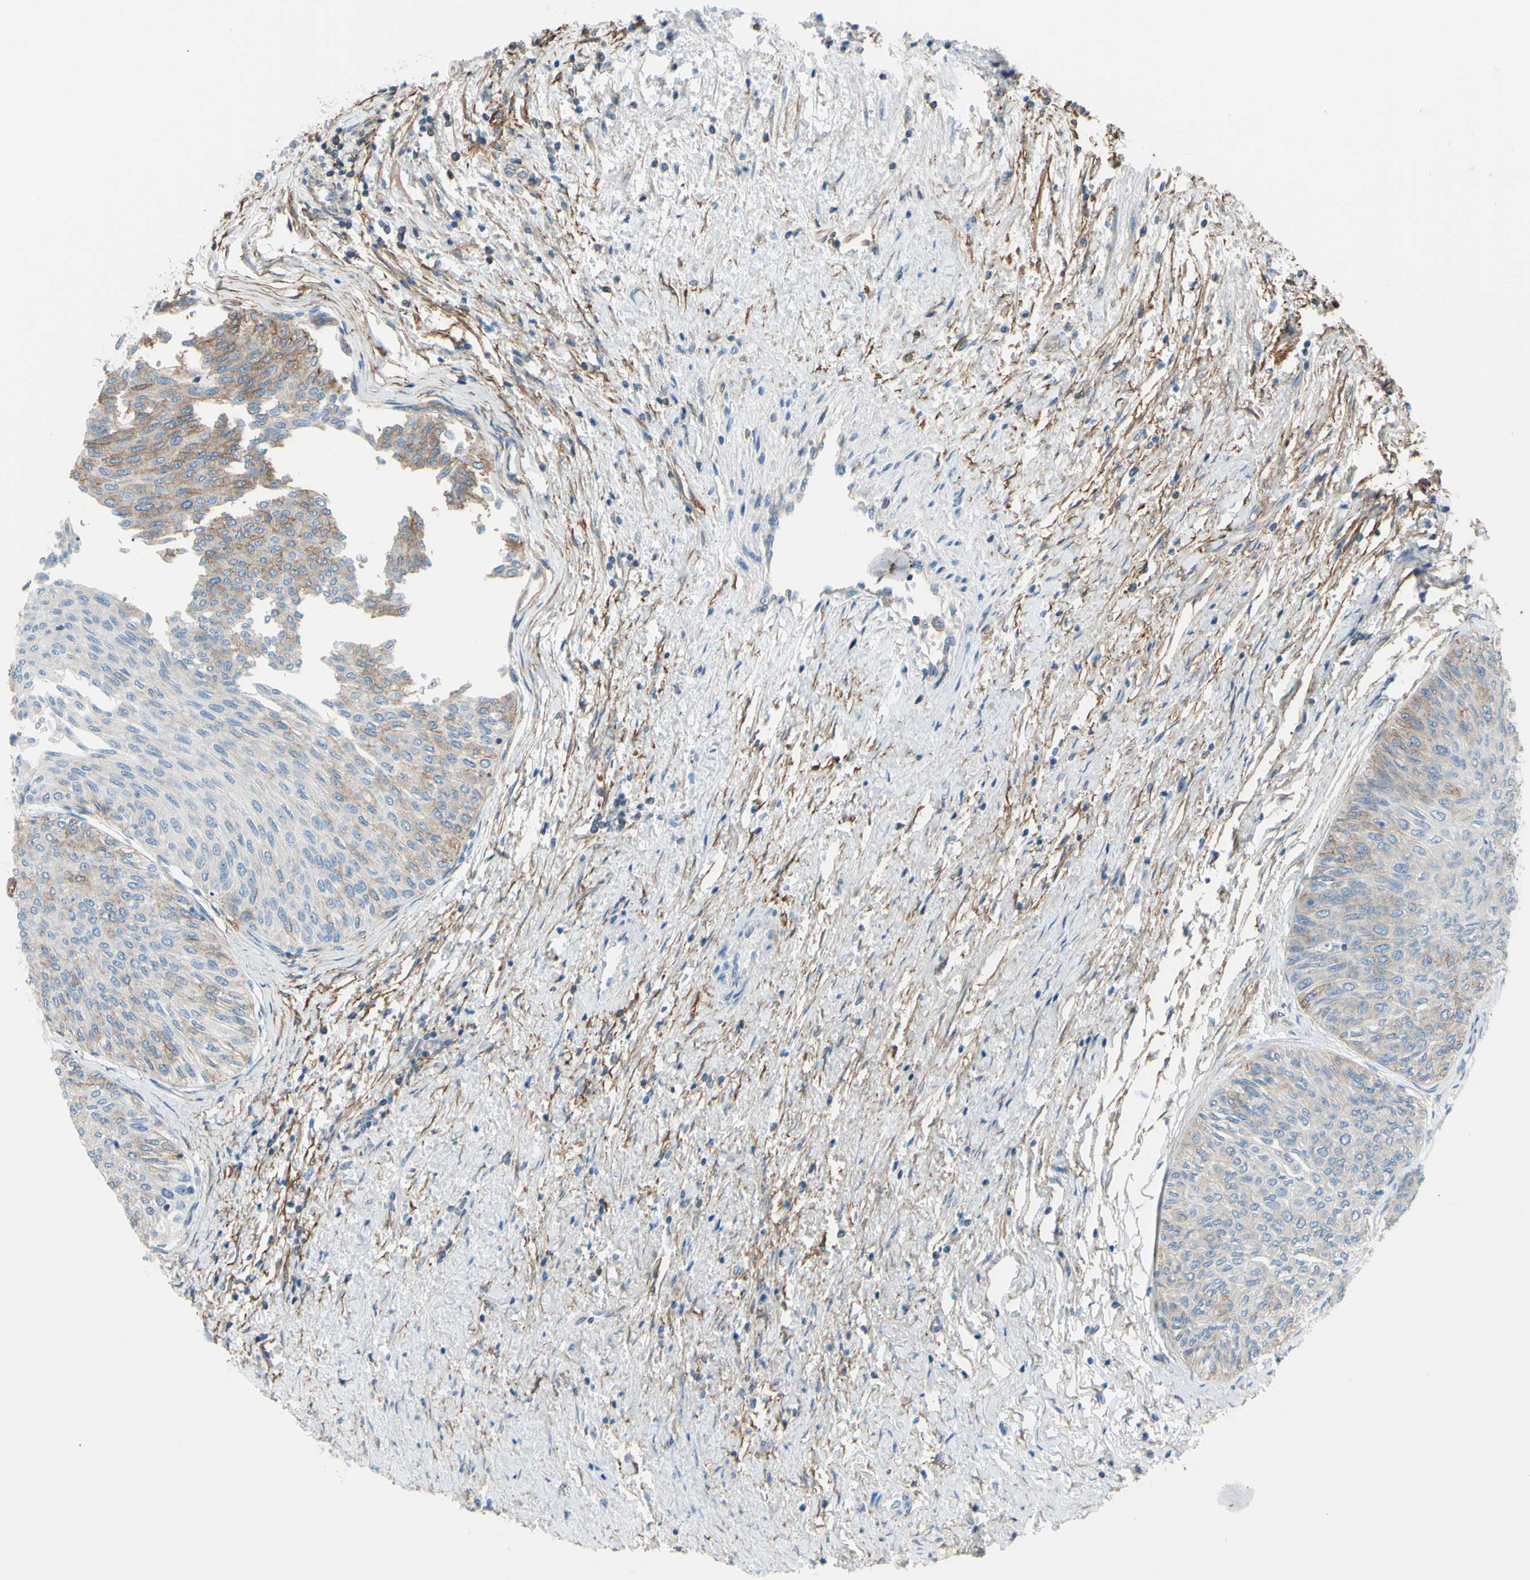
{"staining": {"intensity": "moderate", "quantity": "25%-75%", "location": "cytoplasmic/membranous"}, "tissue": "urothelial cancer", "cell_type": "Tumor cells", "image_type": "cancer", "snomed": [{"axis": "morphology", "description": "Urothelial carcinoma, Low grade"}, {"axis": "topography", "description": "Urinary bladder"}], "caption": "Tumor cells exhibit medium levels of moderate cytoplasmic/membranous staining in approximately 25%-75% of cells in human low-grade urothelial carcinoma.", "gene": "ADD1", "patient": {"sex": "male", "age": 78}}